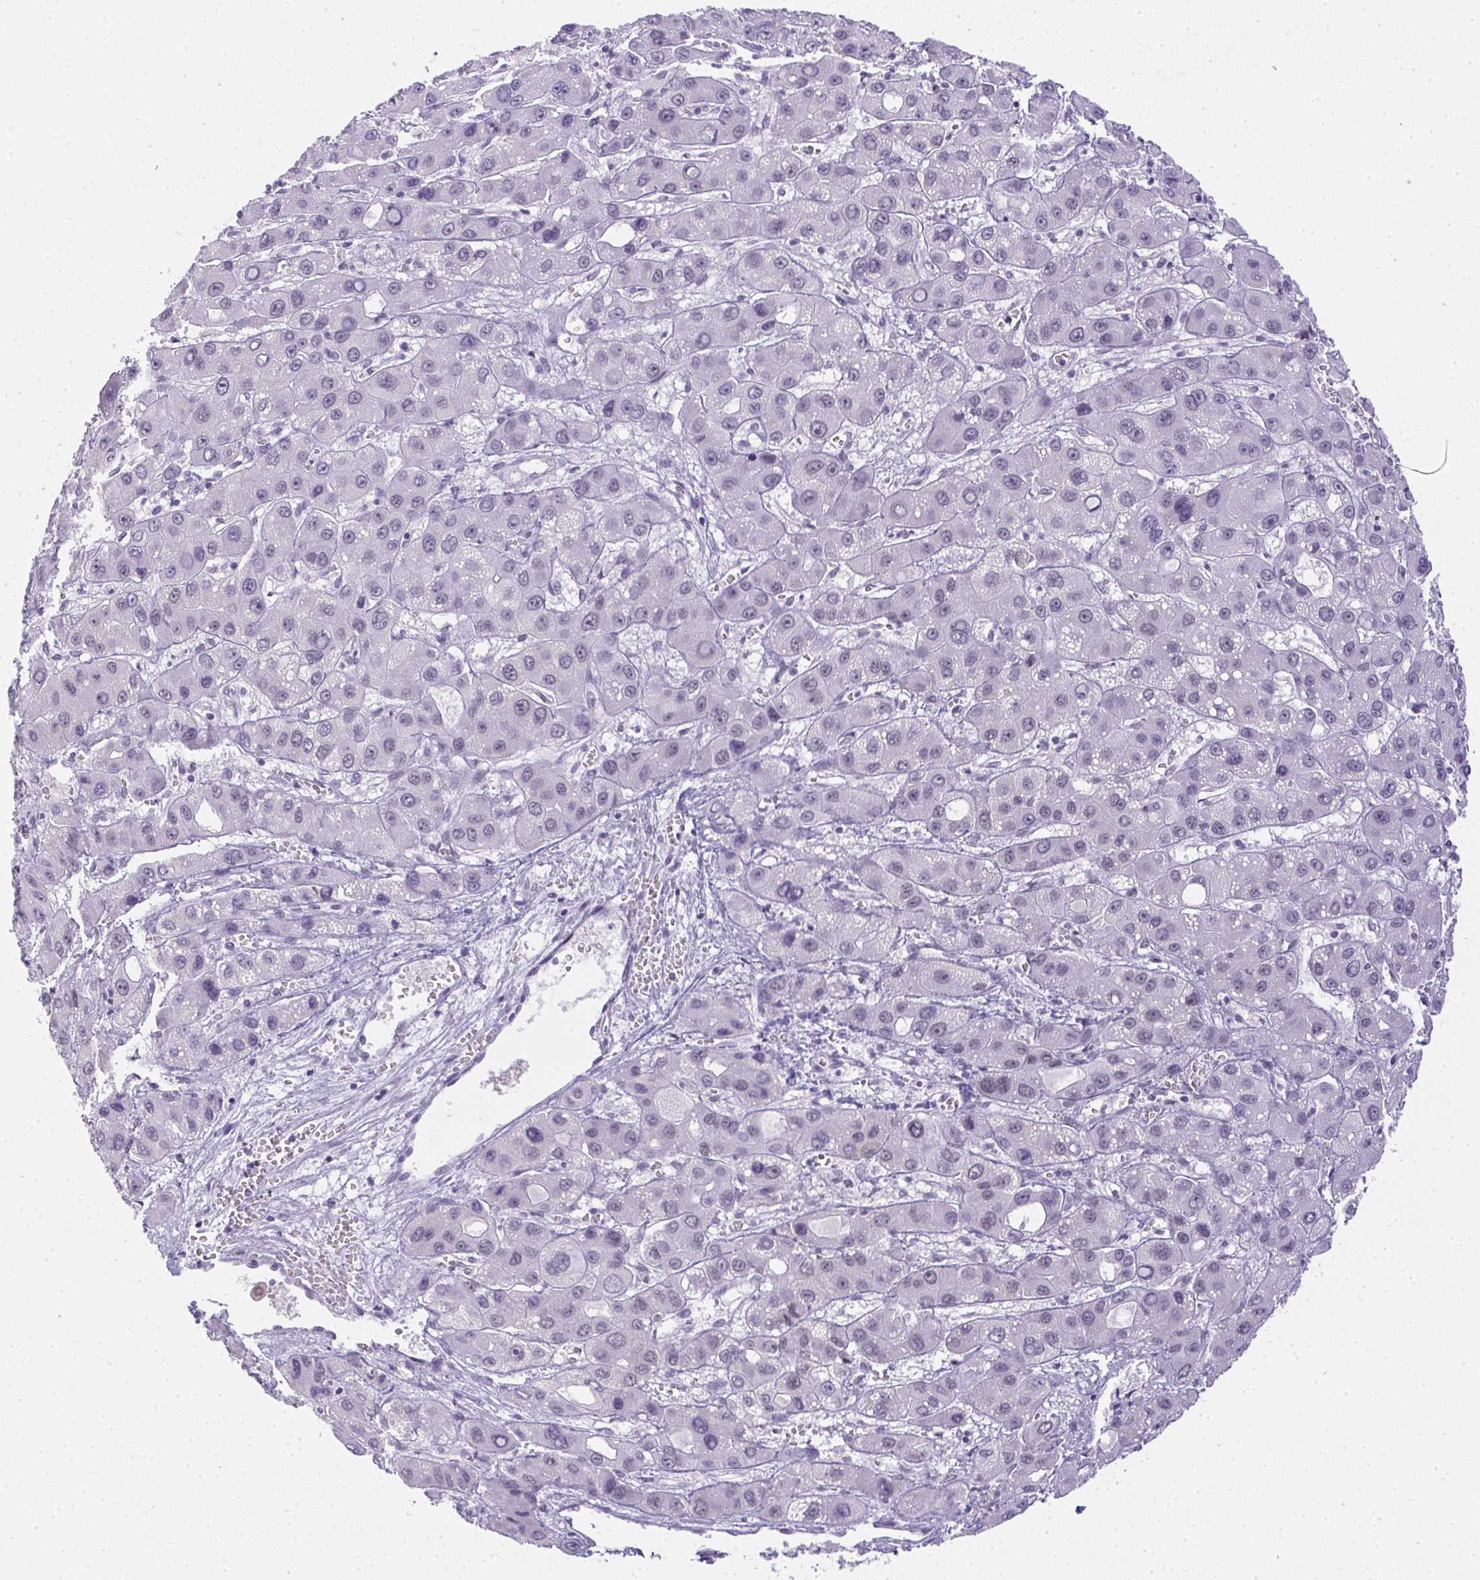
{"staining": {"intensity": "negative", "quantity": "none", "location": "none"}, "tissue": "liver cancer", "cell_type": "Tumor cells", "image_type": "cancer", "snomed": [{"axis": "morphology", "description": "Carcinoma, Hepatocellular, NOS"}, {"axis": "topography", "description": "Liver"}], "caption": "Immunohistochemistry of human liver cancer (hepatocellular carcinoma) exhibits no expression in tumor cells. The staining was performed using DAB (3,3'-diaminobenzidine) to visualize the protein expression in brown, while the nuclei were stained in blue with hematoxylin (Magnification: 20x).", "gene": "PLA2G1B", "patient": {"sex": "male", "age": 55}}